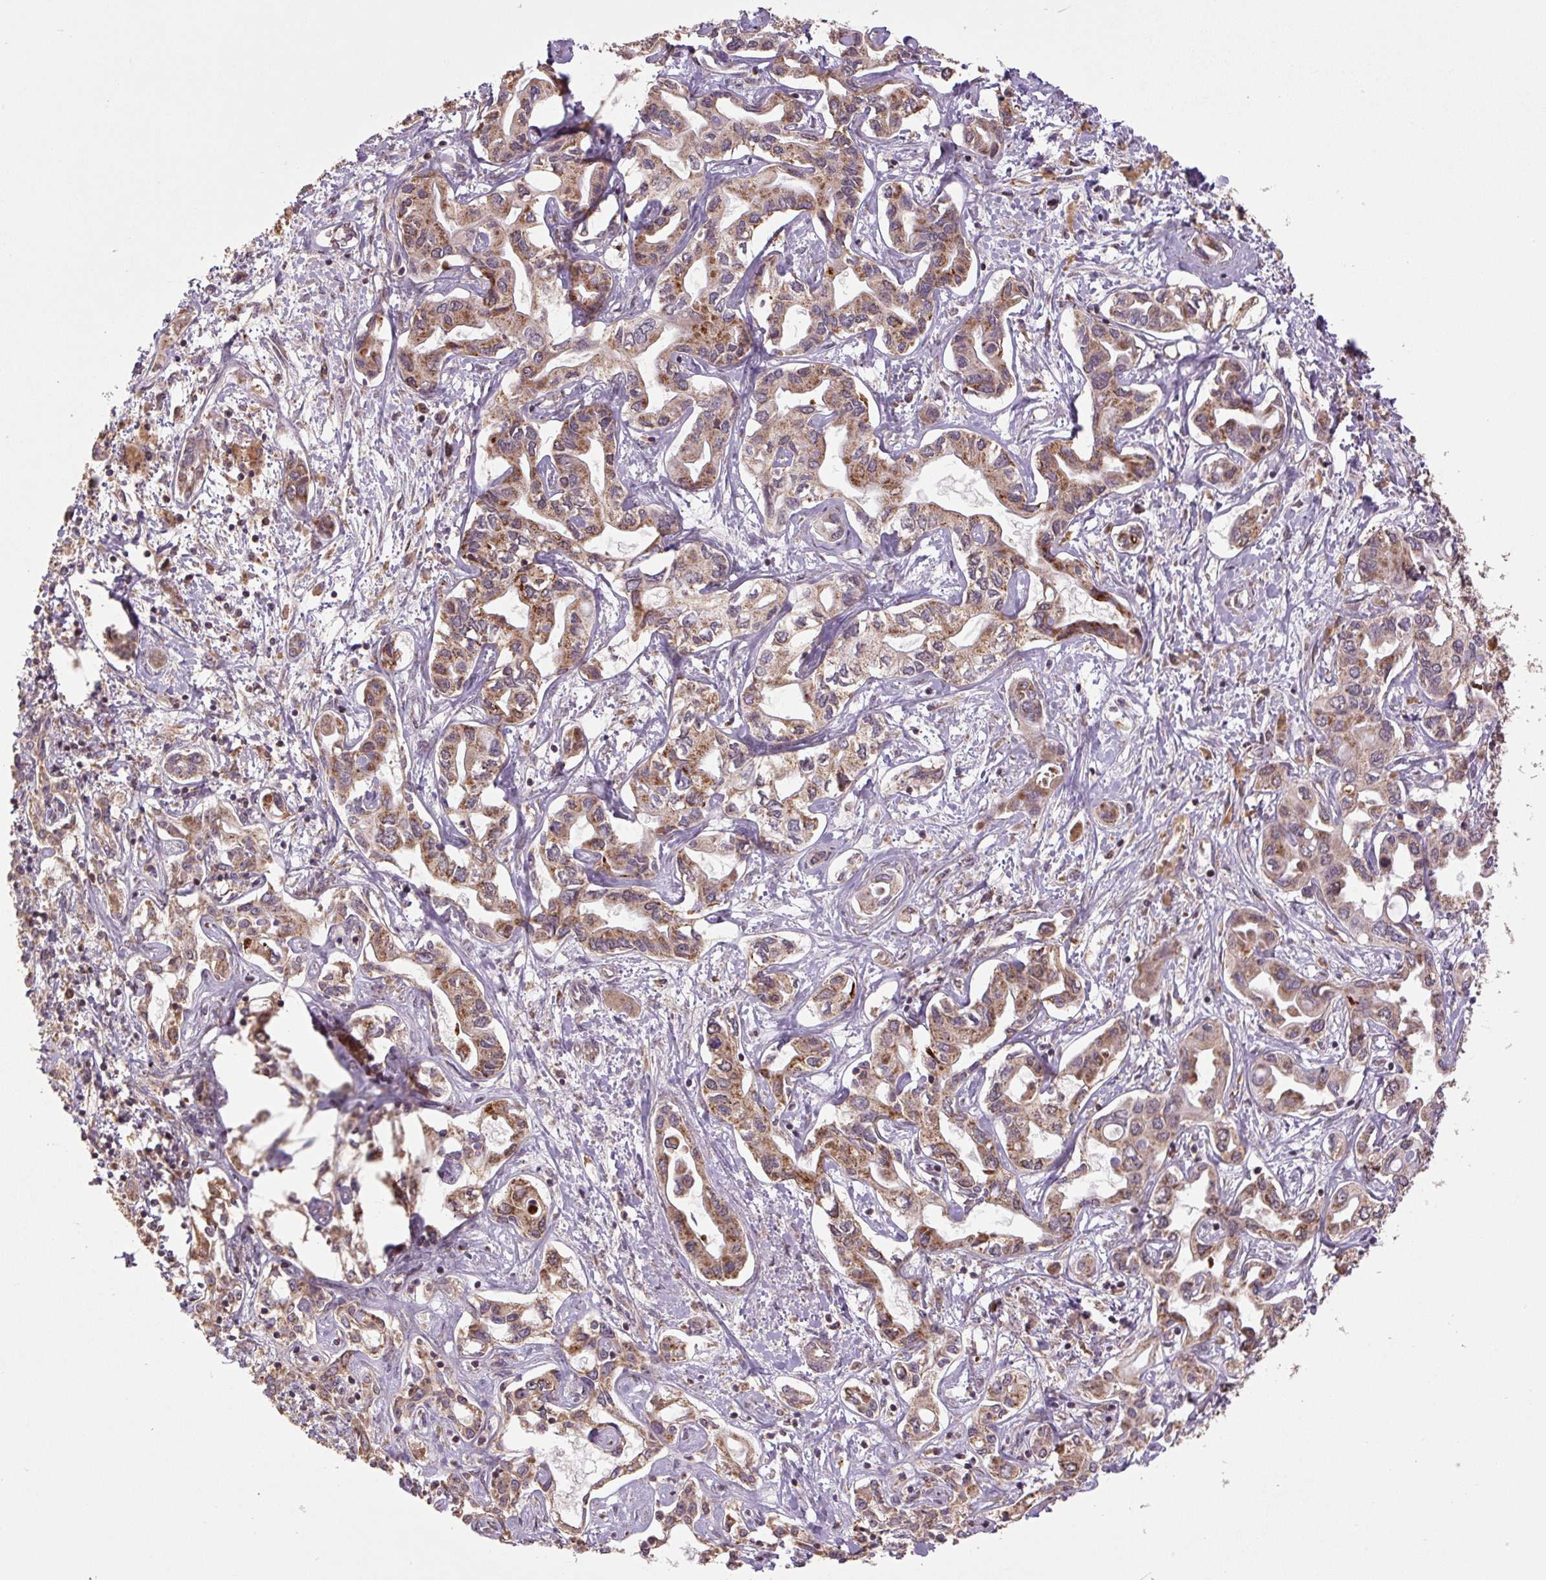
{"staining": {"intensity": "moderate", "quantity": "25%-75%", "location": "cytoplasmic/membranous"}, "tissue": "liver cancer", "cell_type": "Tumor cells", "image_type": "cancer", "snomed": [{"axis": "morphology", "description": "Cholangiocarcinoma"}, {"axis": "topography", "description": "Liver"}], "caption": "High-magnification brightfield microscopy of liver cholangiocarcinoma stained with DAB (brown) and counterstained with hematoxylin (blue). tumor cells exhibit moderate cytoplasmic/membranous expression is identified in about25%-75% of cells. (DAB (3,3'-diaminobenzidine) IHC, brown staining for protein, blue staining for nuclei).", "gene": "TMEM160", "patient": {"sex": "female", "age": 64}}